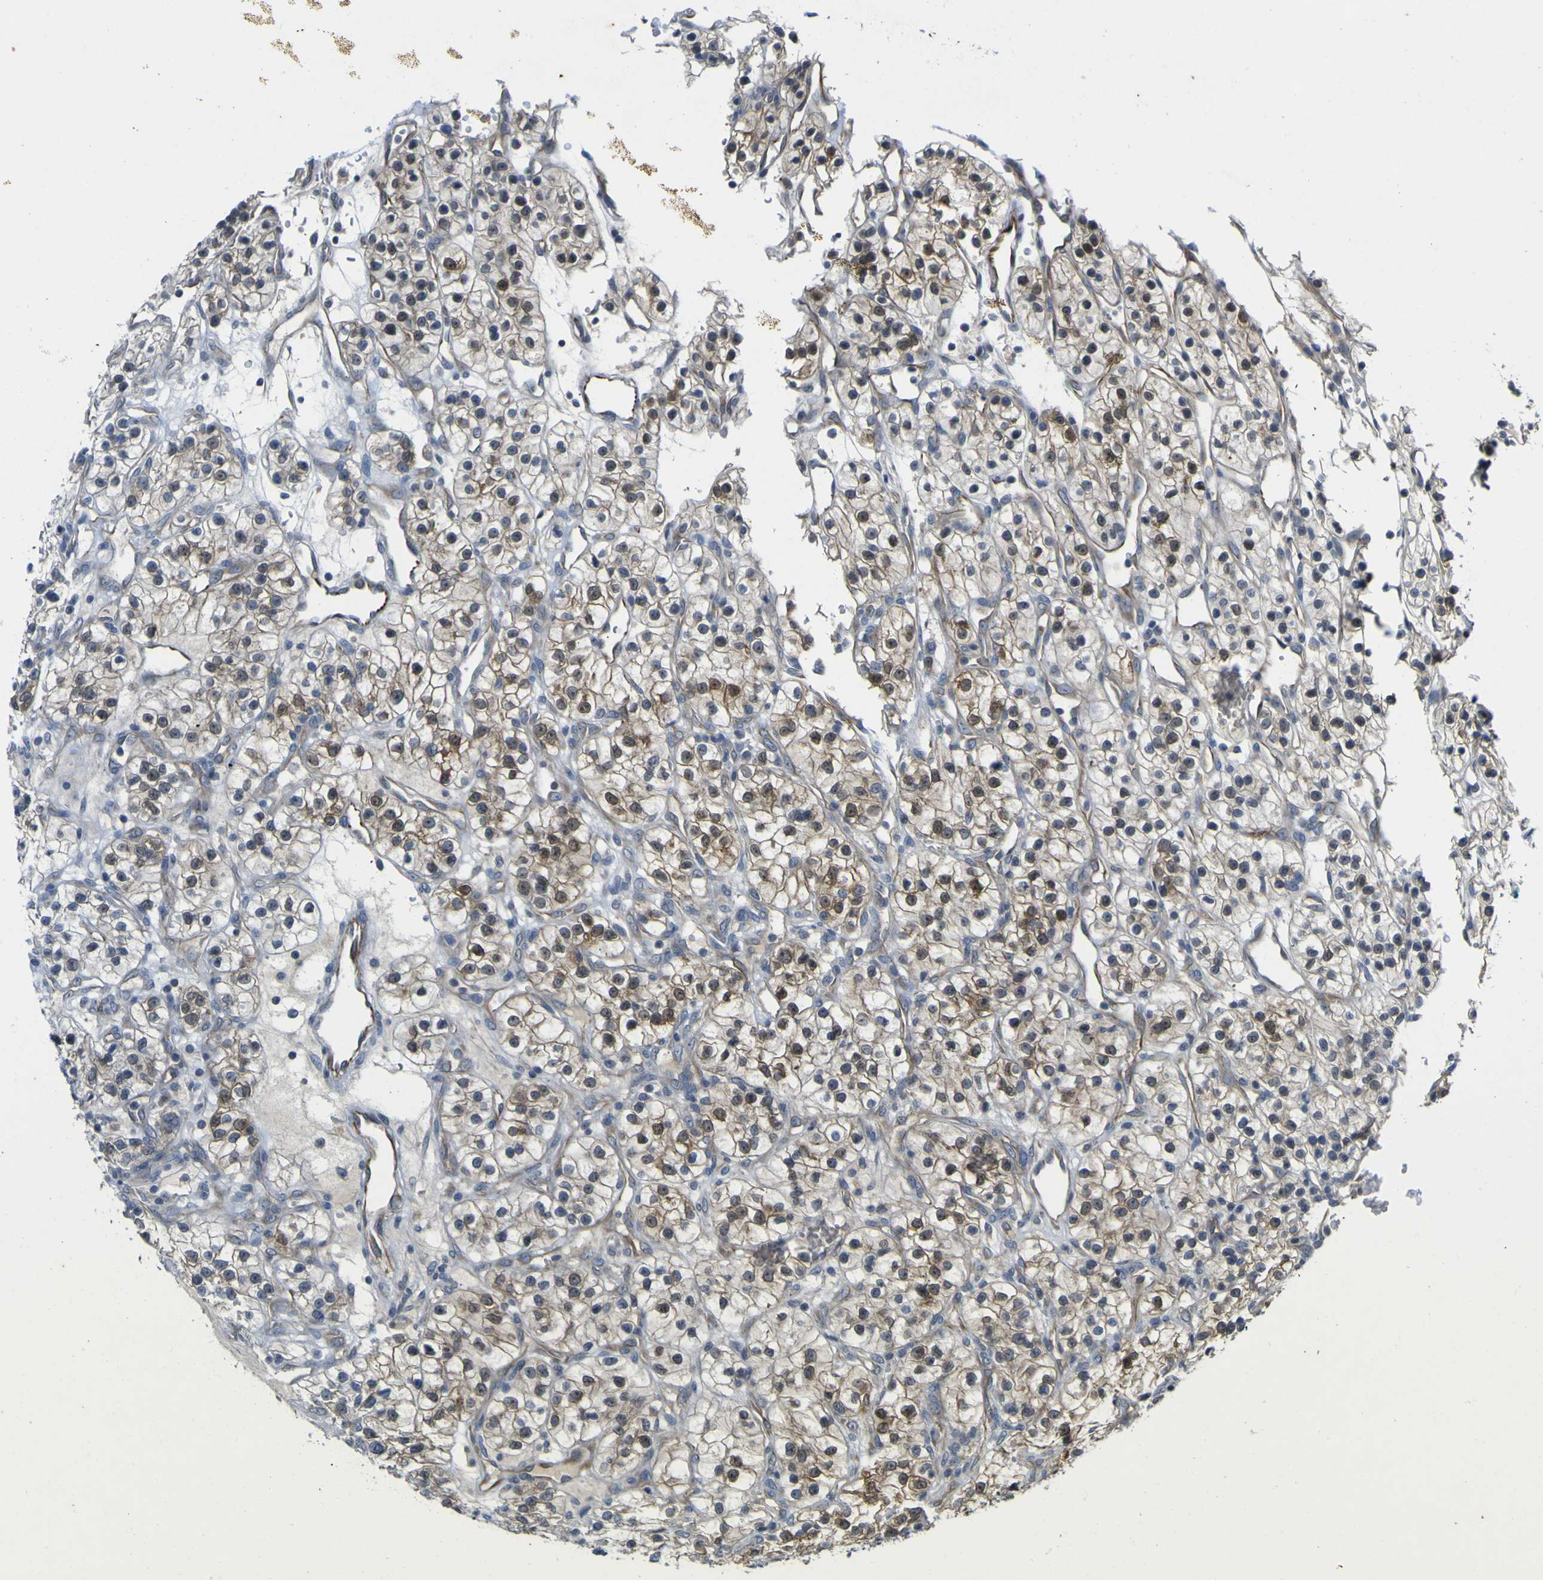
{"staining": {"intensity": "weak", "quantity": "25%-75%", "location": "nuclear"}, "tissue": "renal cancer", "cell_type": "Tumor cells", "image_type": "cancer", "snomed": [{"axis": "morphology", "description": "Adenocarcinoma, NOS"}, {"axis": "topography", "description": "Kidney"}], "caption": "Human renal cancer stained with a protein marker demonstrates weak staining in tumor cells.", "gene": "LDLR", "patient": {"sex": "female", "age": 57}}